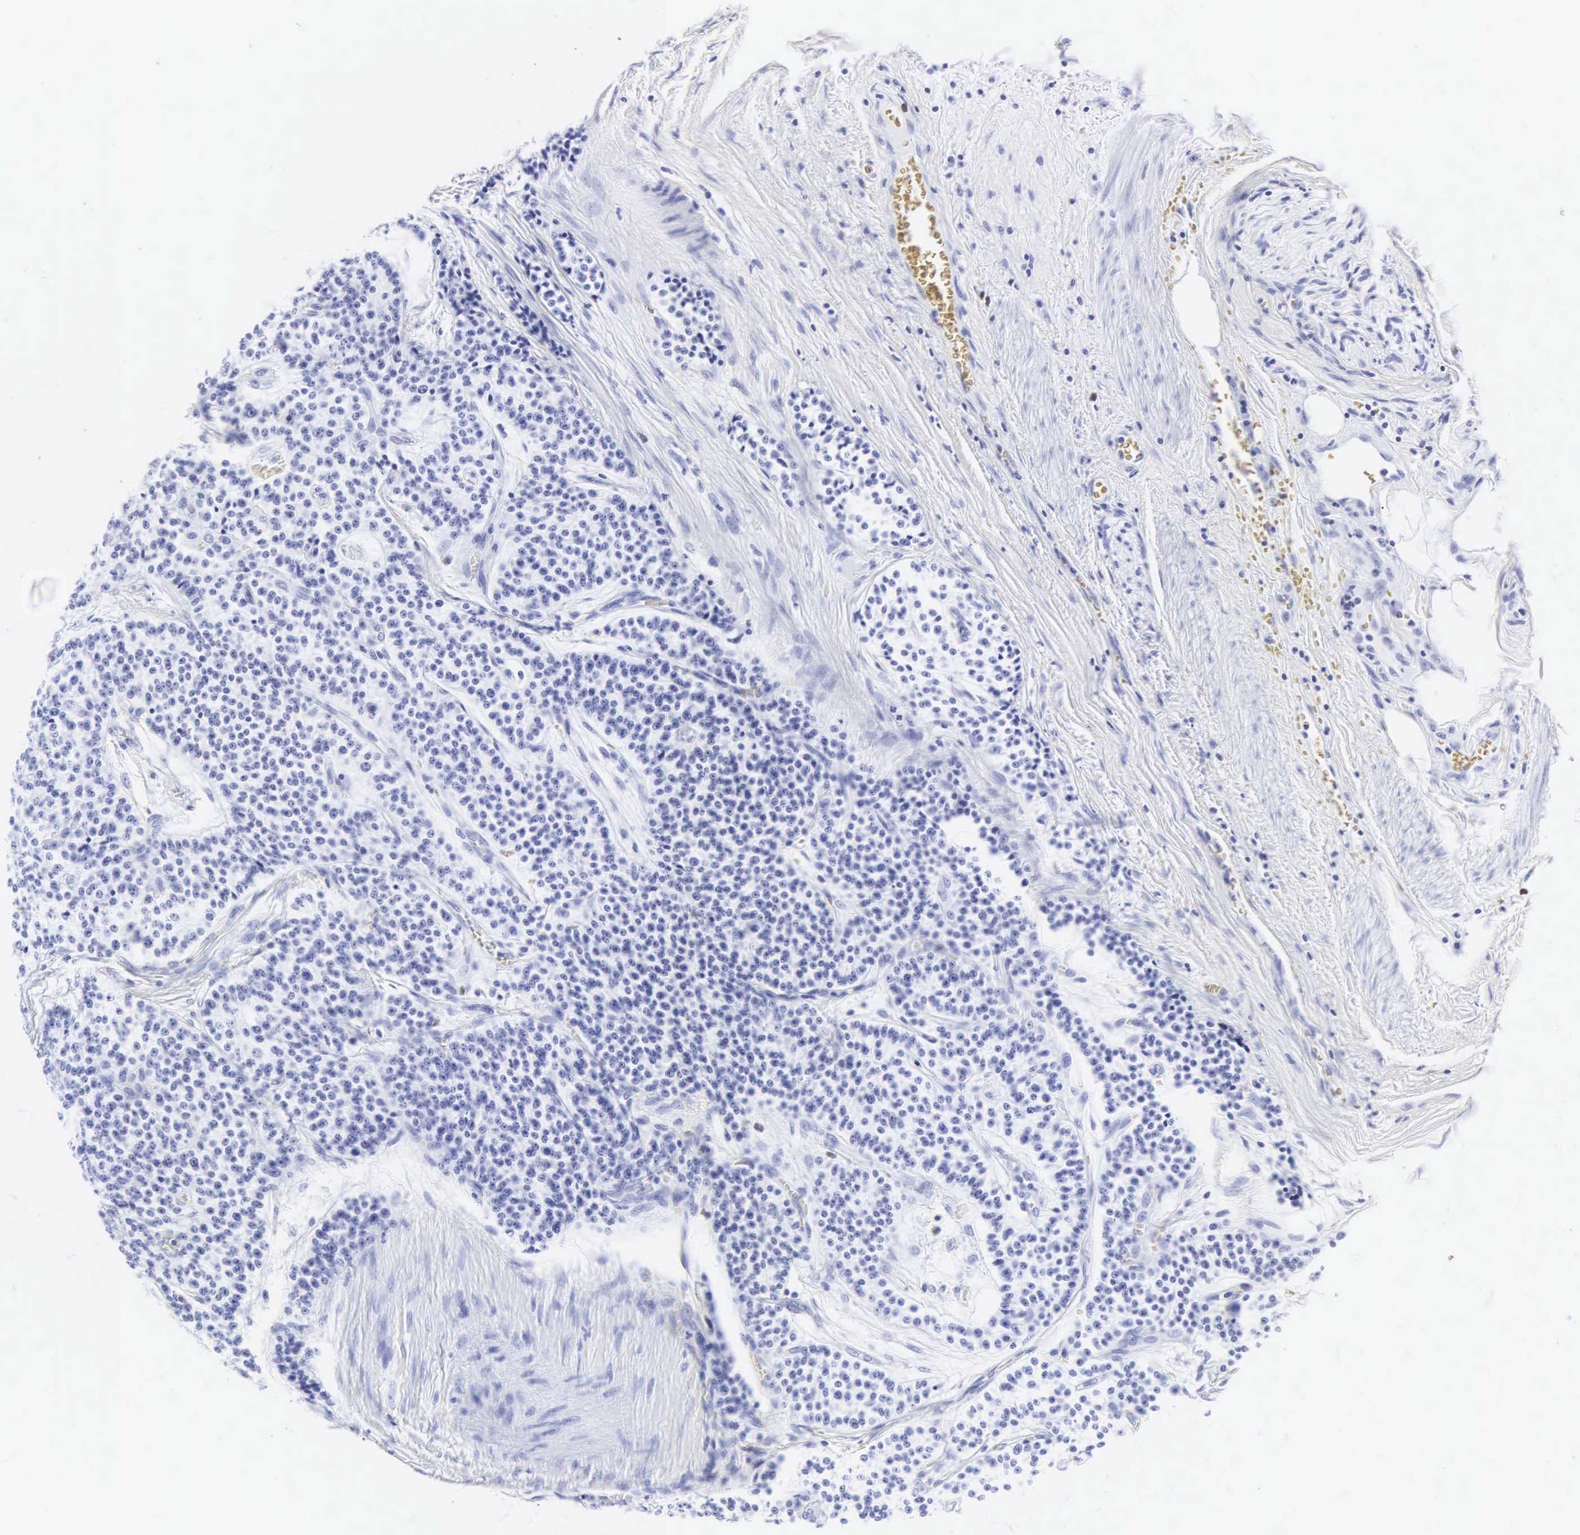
{"staining": {"intensity": "negative", "quantity": "none", "location": "none"}, "tissue": "carcinoid", "cell_type": "Tumor cells", "image_type": "cancer", "snomed": [{"axis": "morphology", "description": "Carcinoid, malignant, NOS"}, {"axis": "topography", "description": "Stomach"}], "caption": "Immunohistochemistry micrograph of neoplastic tissue: carcinoid stained with DAB exhibits no significant protein staining in tumor cells.", "gene": "CGB3", "patient": {"sex": "female", "age": 76}}